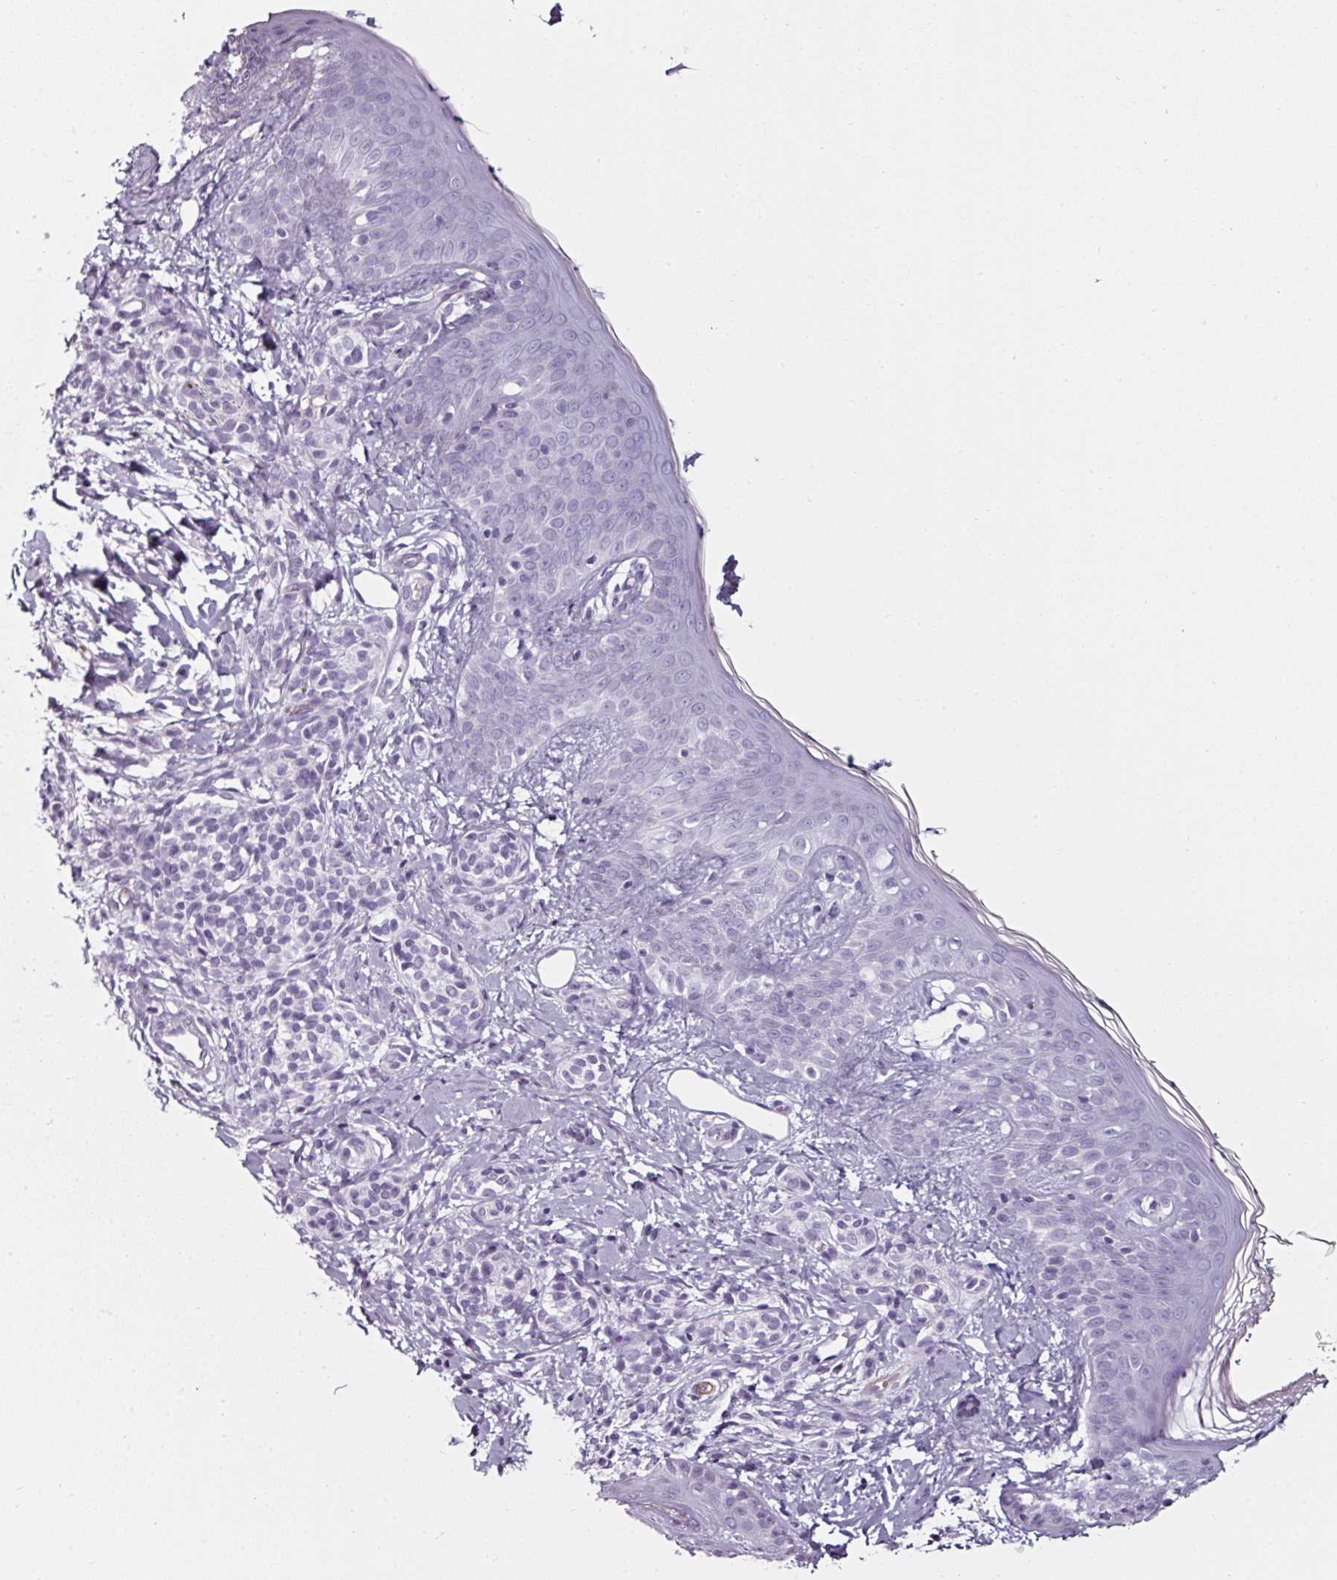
{"staining": {"intensity": "negative", "quantity": "none", "location": "none"}, "tissue": "skin", "cell_type": "Fibroblasts", "image_type": "normal", "snomed": [{"axis": "morphology", "description": "Normal tissue, NOS"}, {"axis": "topography", "description": "Skin"}], "caption": "Human skin stained for a protein using immunohistochemistry demonstrates no positivity in fibroblasts.", "gene": "CAP2", "patient": {"sex": "male", "age": 16}}